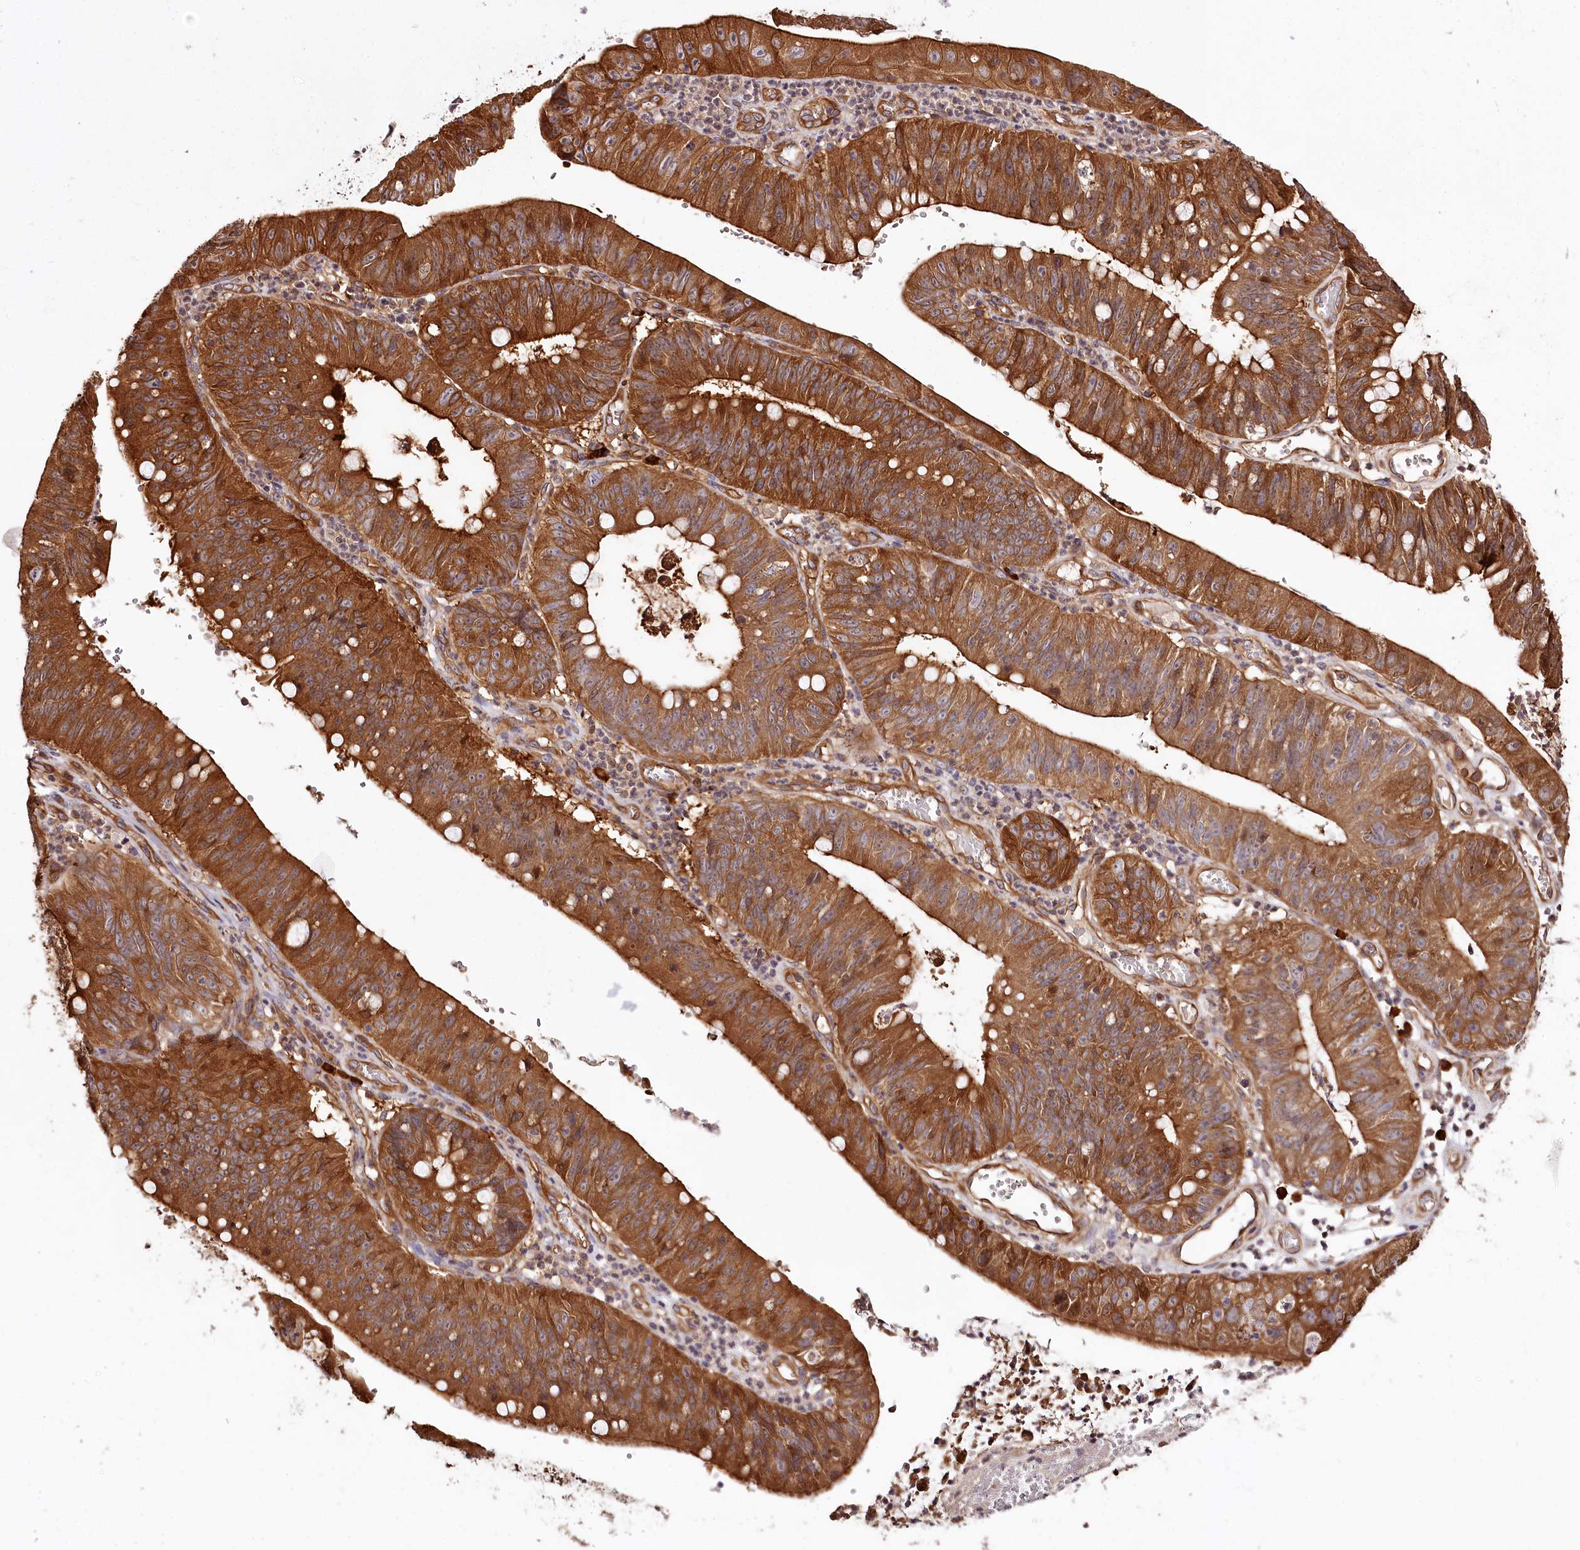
{"staining": {"intensity": "strong", "quantity": ">75%", "location": "cytoplasmic/membranous"}, "tissue": "stomach cancer", "cell_type": "Tumor cells", "image_type": "cancer", "snomed": [{"axis": "morphology", "description": "Adenocarcinoma, NOS"}, {"axis": "topography", "description": "Stomach"}], "caption": "IHC histopathology image of stomach adenocarcinoma stained for a protein (brown), which demonstrates high levels of strong cytoplasmic/membranous positivity in approximately >75% of tumor cells.", "gene": "TARS1", "patient": {"sex": "male", "age": 59}}